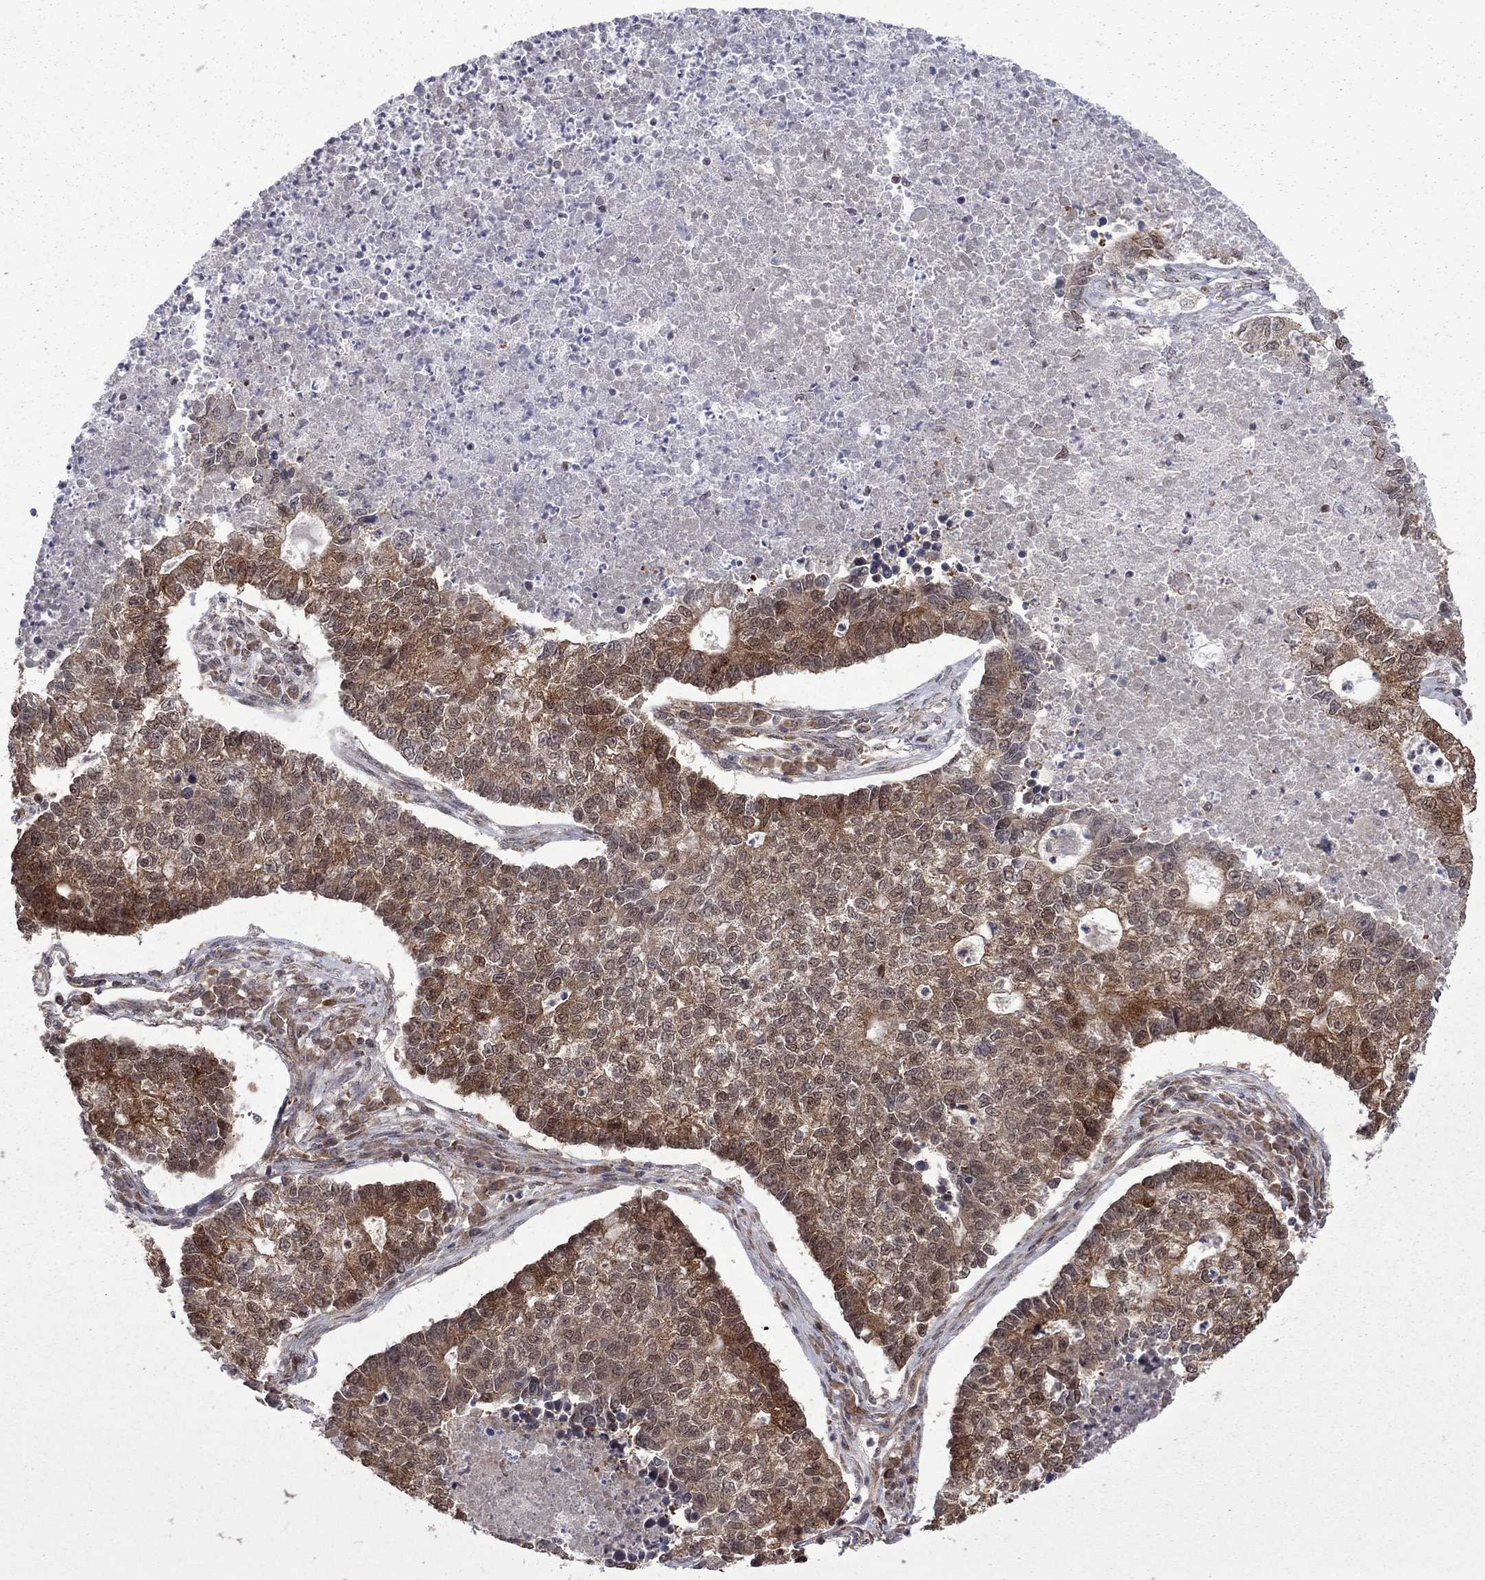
{"staining": {"intensity": "strong", "quantity": ">75%", "location": "cytoplasmic/membranous"}, "tissue": "lung cancer", "cell_type": "Tumor cells", "image_type": "cancer", "snomed": [{"axis": "morphology", "description": "Adenocarcinoma, NOS"}, {"axis": "topography", "description": "Lung"}], "caption": "A high-resolution histopathology image shows immunohistochemistry (IHC) staining of lung cancer (adenocarcinoma), which exhibits strong cytoplasmic/membranous staining in approximately >75% of tumor cells.", "gene": "NAA50", "patient": {"sex": "male", "age": 57}}